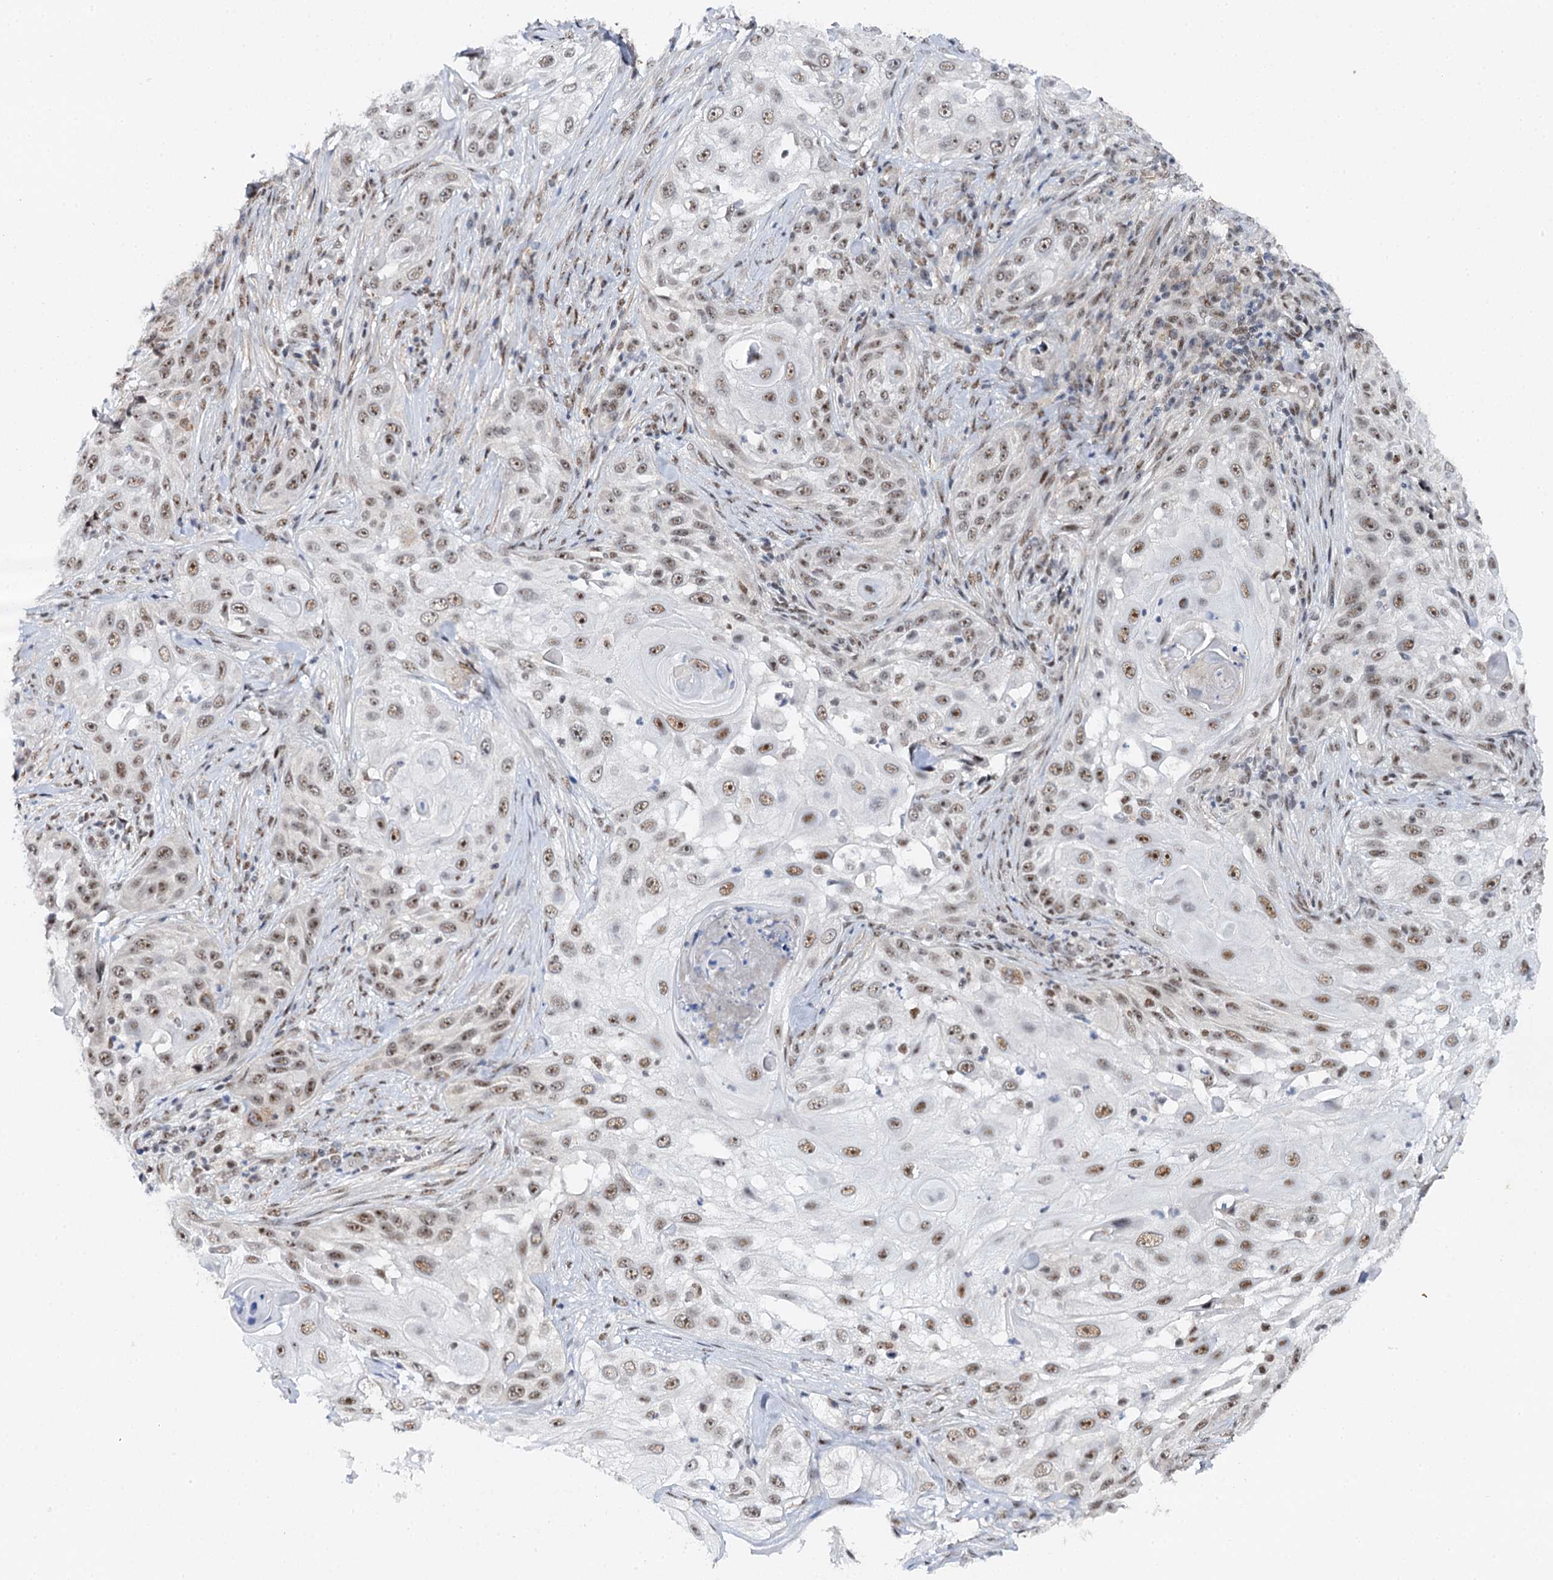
{"staining": {"intensity": "moderate", "quantity": ">75%", "location": "nuclear"}, "tissue": "skin cancer", "cell_type": "Tumor cells", "image_type": "cancer", "snomed": [{"axis": "morphology", "description": "Squamous cell carcinoma, NOS"}, {"axis": "topography", "description": "Skin"}], "caption": "A brown stain shows moderate nuclear expression of a protein in human squamous cell carcinoma (skin) tumor cells.", "gene": "BUD13", "patient": {"sex": "female", "age": 44}}